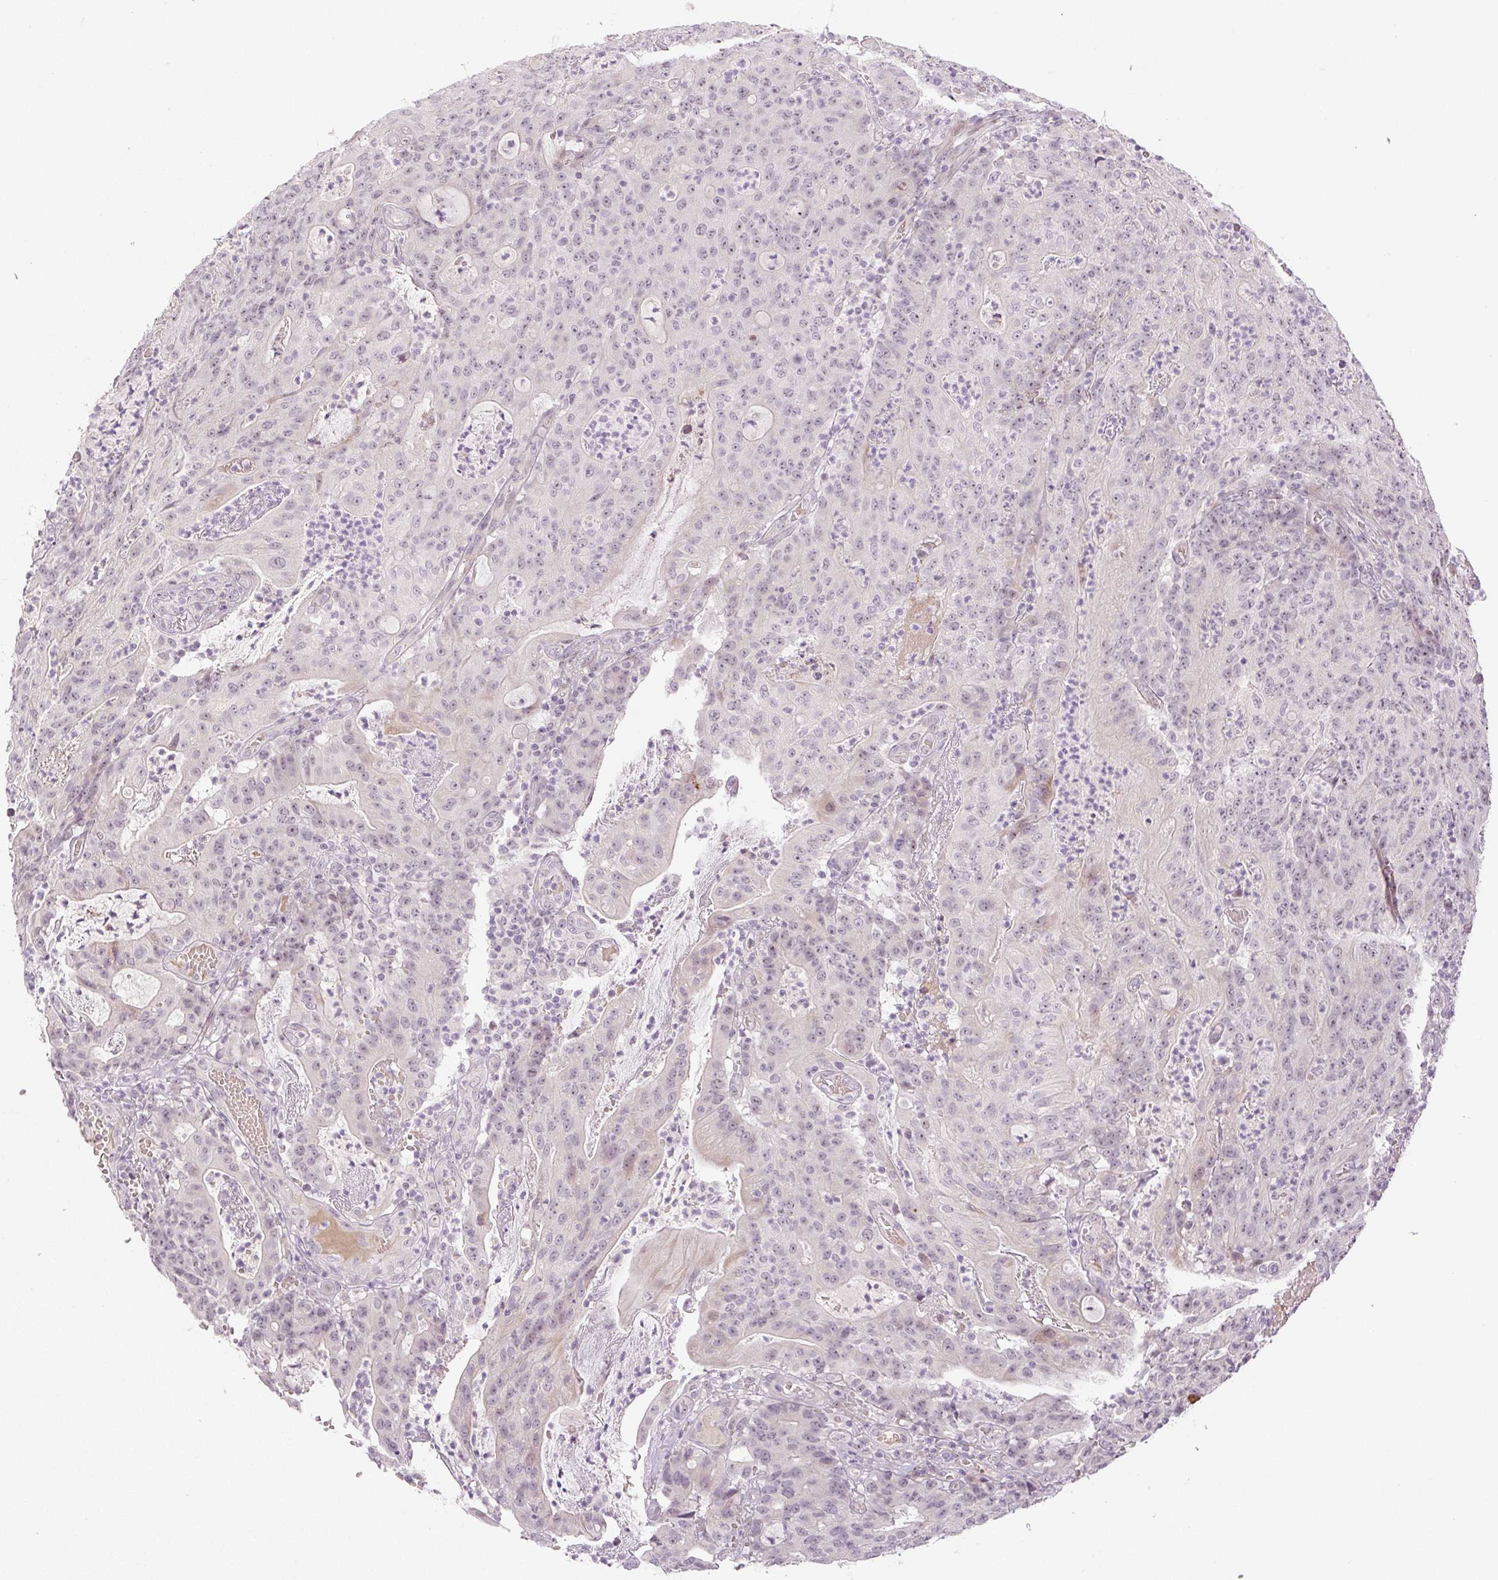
{"staining": {"intensity": "weak", "quantity": "25%-75%", "location": "nuclear"}, "tissue": "colorectal cancer", "cell_type": "Tumor cells", "image_type": "cancer", "snomed": [{"axis": "morphology", "description": "Adenocarcinoma, NOS"}, {"axis": "topography", "description": "Colon"}], "caption": "Adenocarcinoma (colorectal) stained with DAB (3,3'-diaminobenzidine) immunohistochemistry demonstrates low levels of weak nuclear staining in approximately 25%-75% of tumor cells. (DAB (3,3'-diaminobenzidine) = brown stain, brightfield microscopy at high magnification).", "gene": "AAR2", "patient": {"sex": "male", "age": 83}}